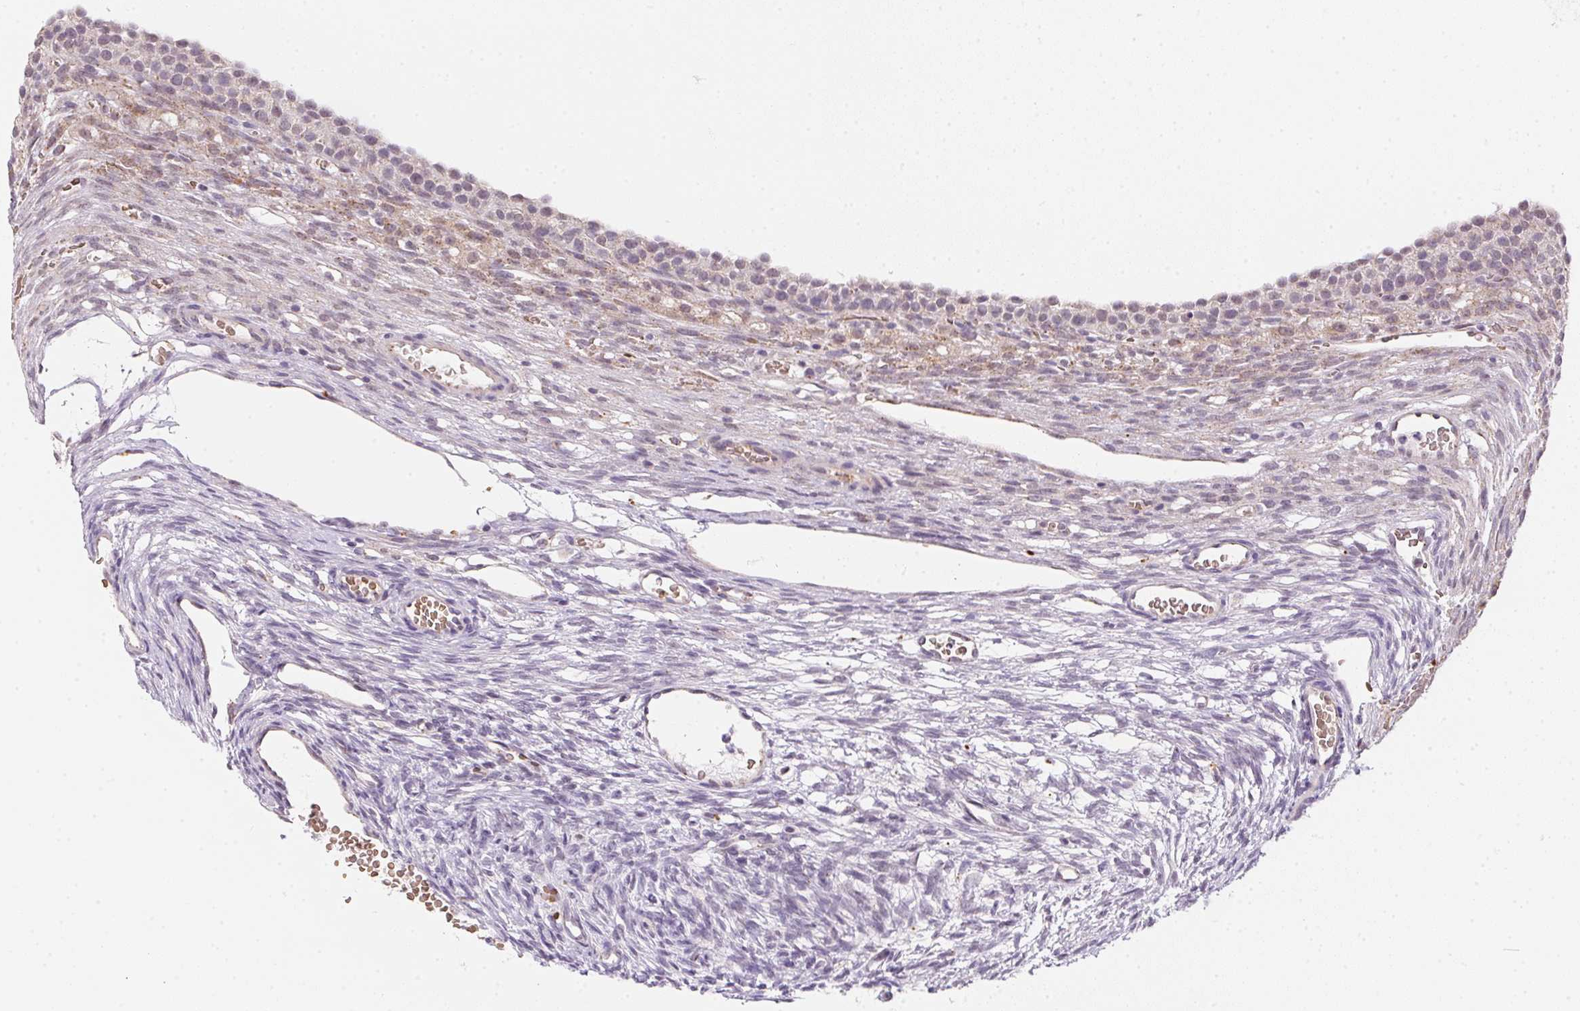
{"staining": {"intensity": "negative", "quantity": "none", "location": "none"}, "tissue": "ovary", "cell_type": "Ovarian stroma cells", "image_type": "normal", "snomed": [{"axis": "morphology", "description": "Normal tissue, NOS"}, {"axis": "topography", "description": "Ovary"}], "caption": "IHC of benign ovary displays no staining in ovarian stroma cells. (Immunohistochemistry (ihc), brightfield microscopy, high magnification).", "gene": "METTL13", "patient": {"sex": "female", "age": 34}}